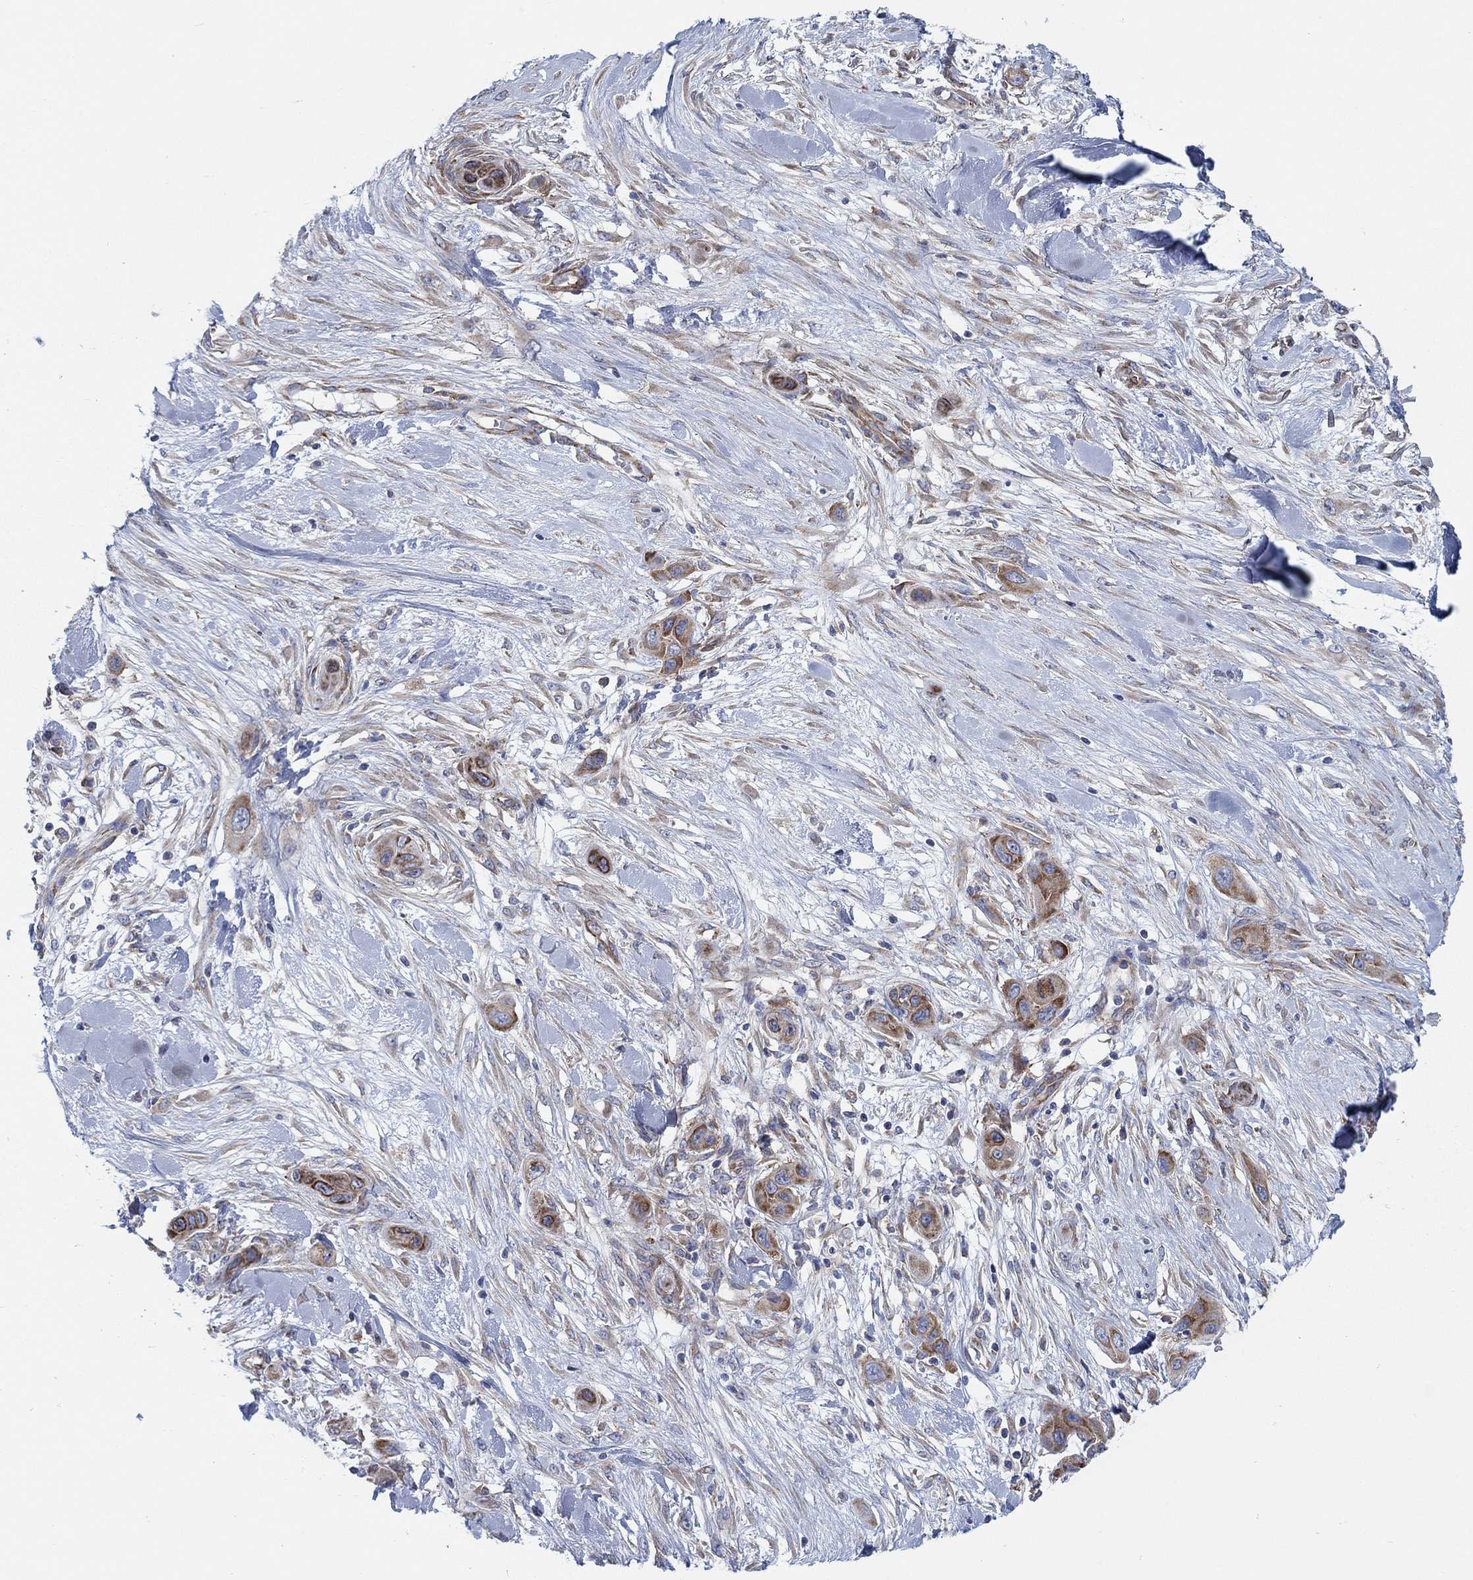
{"staining": {"intensity": "strong", "quantity": "25%-75%", "location": "cytoplasmic/membranous"}, "tissue": "skin cancer", "cell_type": "Tumor cells", "image_type": "cancer", "snomed": [{"axis": "morphology", "description": "Squamous cell carcinoma, NOS"}, {"axis": "topography", "description": "Skin"}], "caption": "There is high levels of strong cytoplasmic/membranous staining in tumor cells of skin cancer (squamous cell carcinoma), as demonstrated by immunohistochemical staining (brown color).", "gene": "TMEM59", "patient": {"sex": "male", "age": 79}}